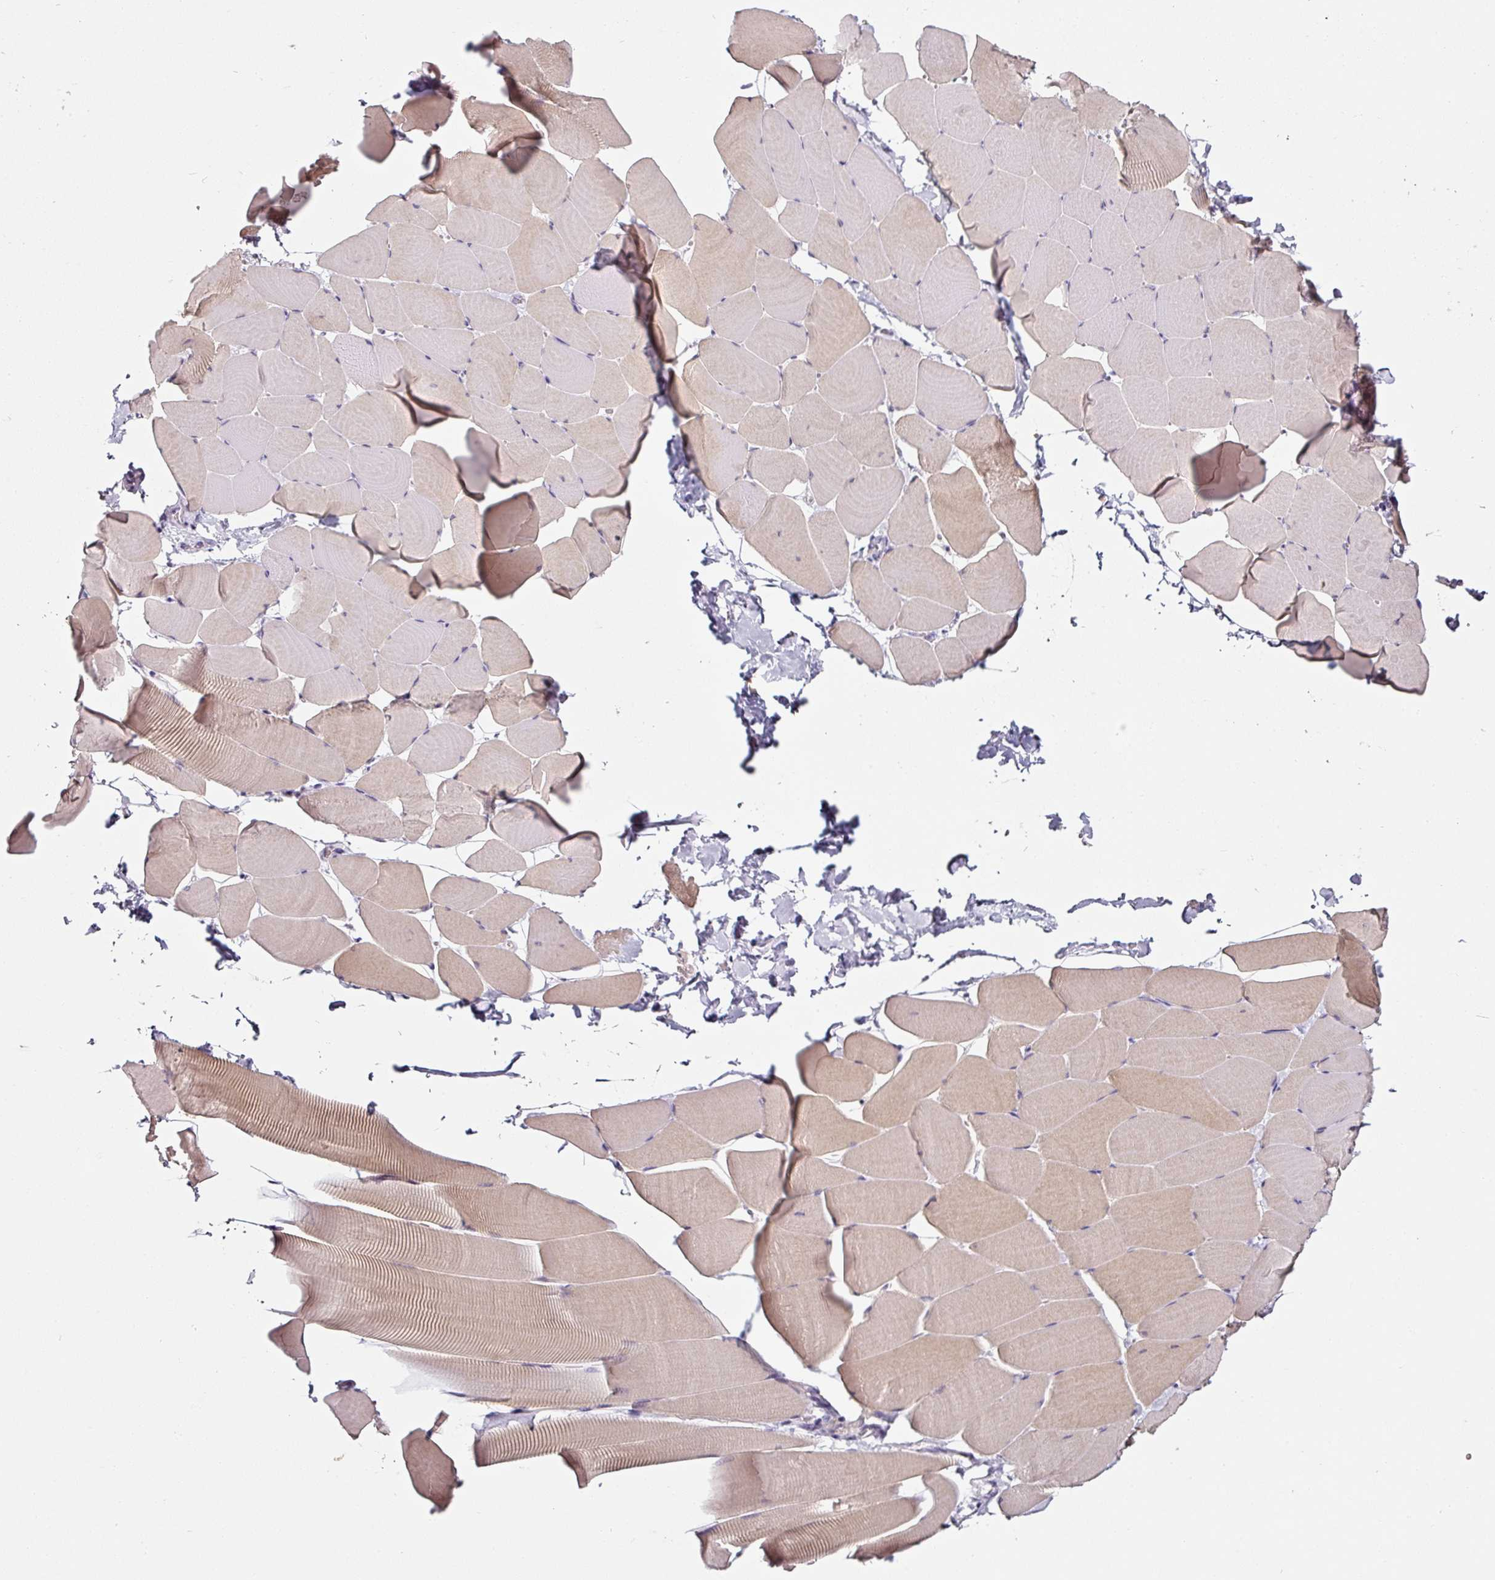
{"staining": {"intensity": "weak", "quantity": "25%-75%", "location": "cytoplasmic/membranous"}, "tissue": "skeletal muscle", "cell_type": "Myocytes", "image_type": "normal", "snomed": [{"axis": "morphology", "description": "Normal tissue, NOS"}, {"axis": "topography", "description": "Skeletal muscle"}], "caption": "Immunohistochemistry (IHC) image of benign skeletal muscle: human skeletal muscle stained using immunohistochemistry (IHC) displays low levels of weak protein expression localized specifically in the cytoplasmic/membranous of myocytes, appearing as a cytoplasmic/membranous brown color.", "gene": "CAP2", "patient": {"sex": "male", "age": 25}}